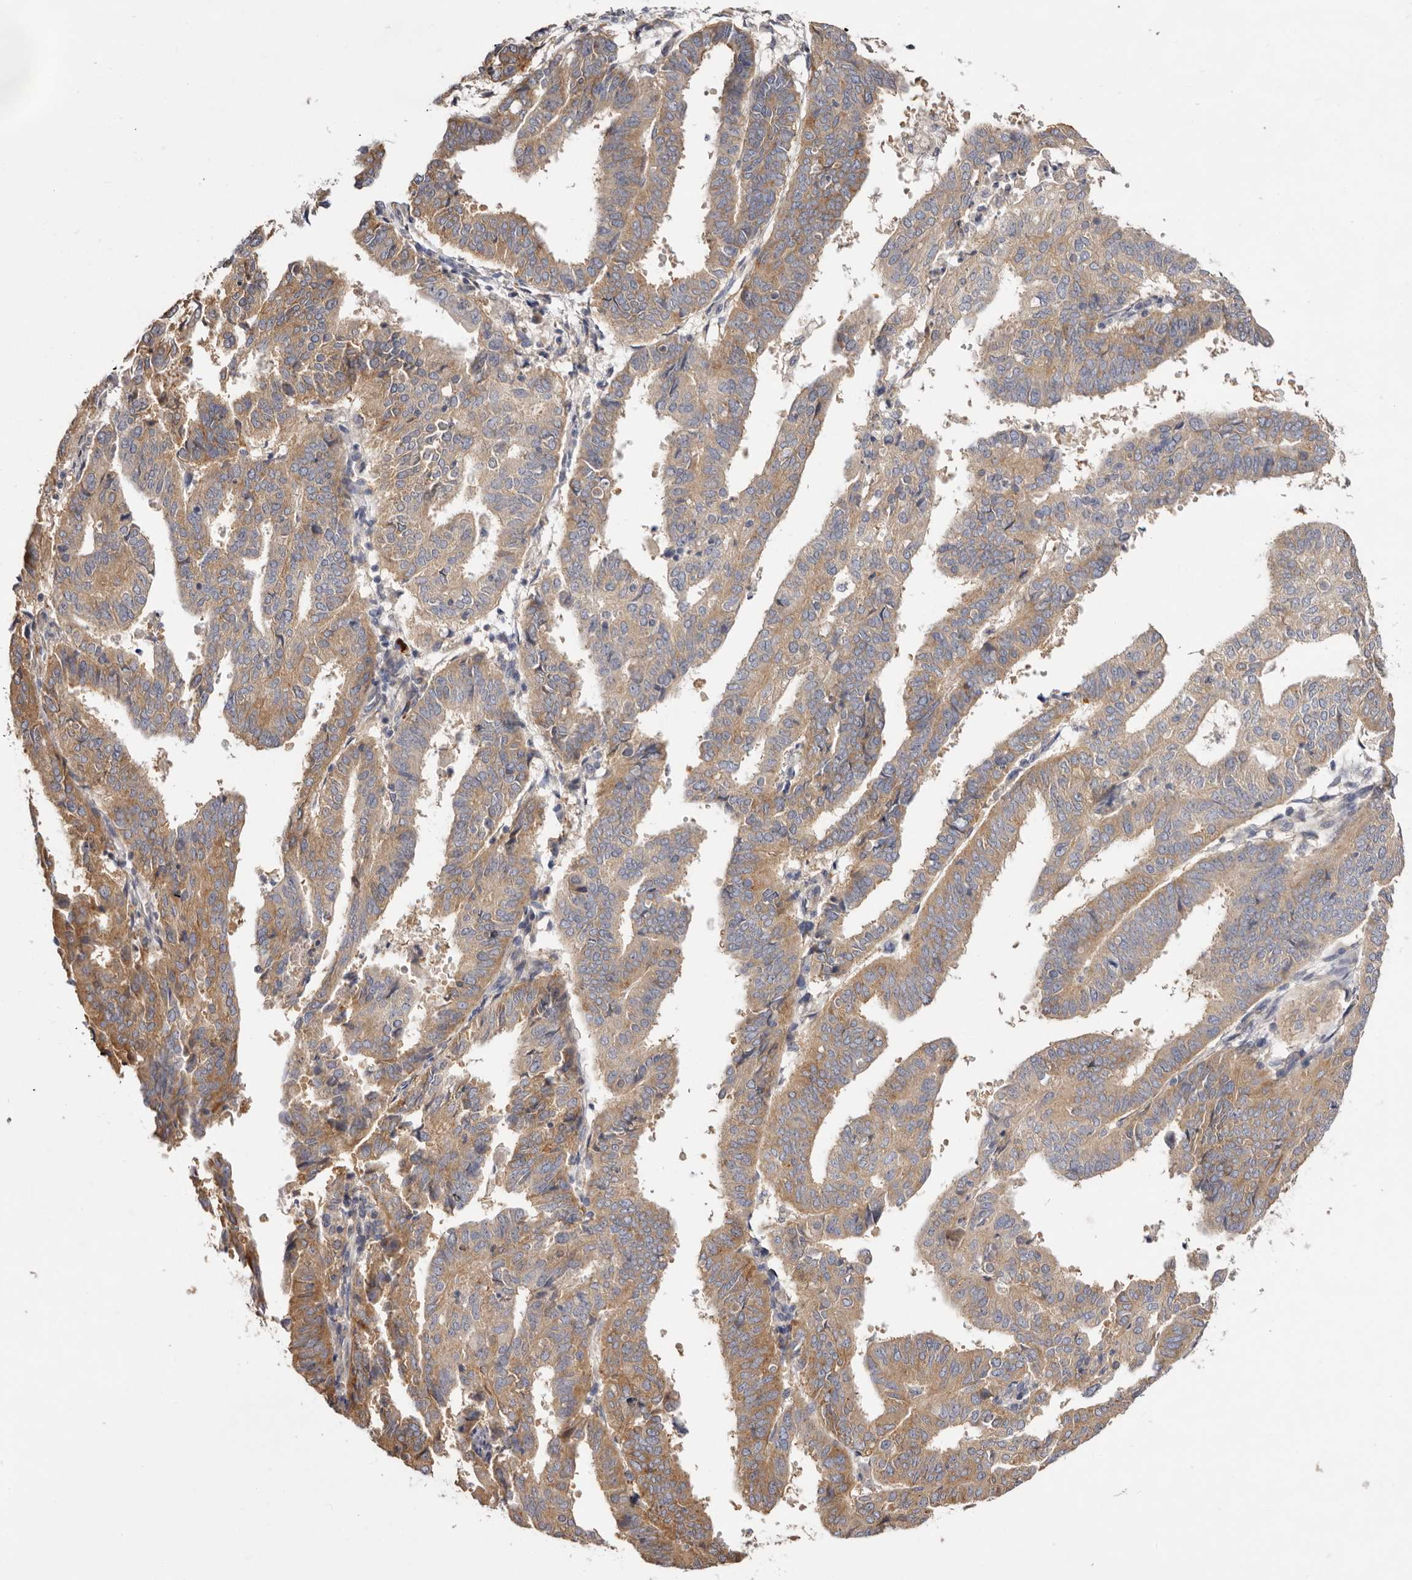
{"staining": {"intensity": "moderate", "quantity": ">75%", "location": "cytoplasmic/membranous"}, "tissue": "endometrial cancer", "cell_type": "Tumor cells", "image_type": "cancer", "snomed": [{"axis": "morphology", "description": "Adenocarcinoma, NOS"}, {"axis": "topography", "description": "Uterus"}], "caption": "Protein expression analysis of human endometrial cancer reveals moderate cytoplasmic/membranous staining in approximately >75% of tumor cells.", "gene": "FAM167B", "patient": {"sex": "female", "age": 77}}